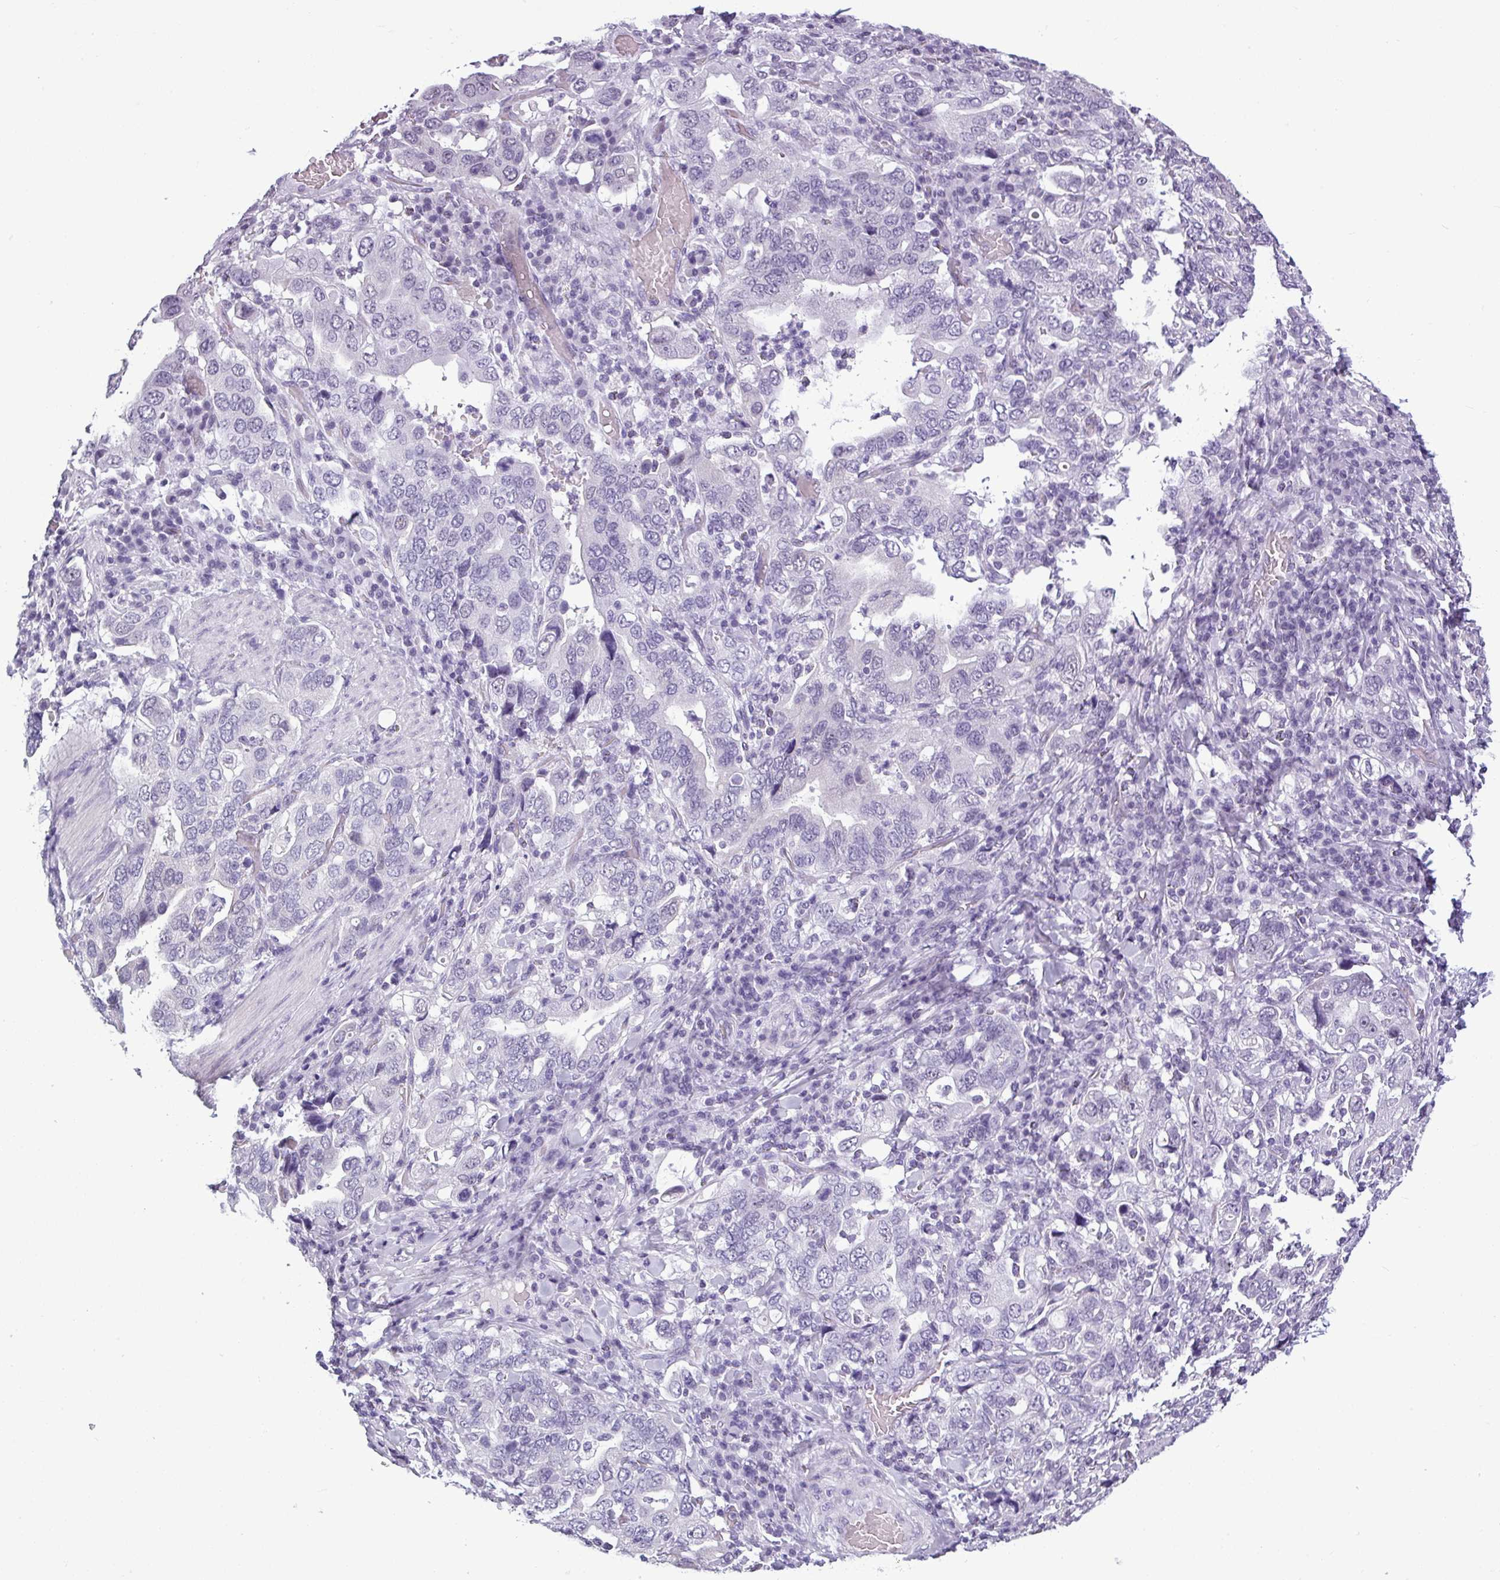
{"staining": {"intensity": "negative", "quantity": "none", "location": "none"}, "tissue": "stomach cancer", "cell_type": "Tumor cells", "image_type": "cancer", "snomed": [{"axis": "morphology", "description": "Adenocarcinoma, NOS"}, {"axis": "topography", "description": "Stomach, upper"}], "caption": "The photomicrograph reveals no staining of tumor cells in adenocarcinoma (stomach).", "gene": "SRGAP1", "patient": {"sex": "male", "age": 62}}